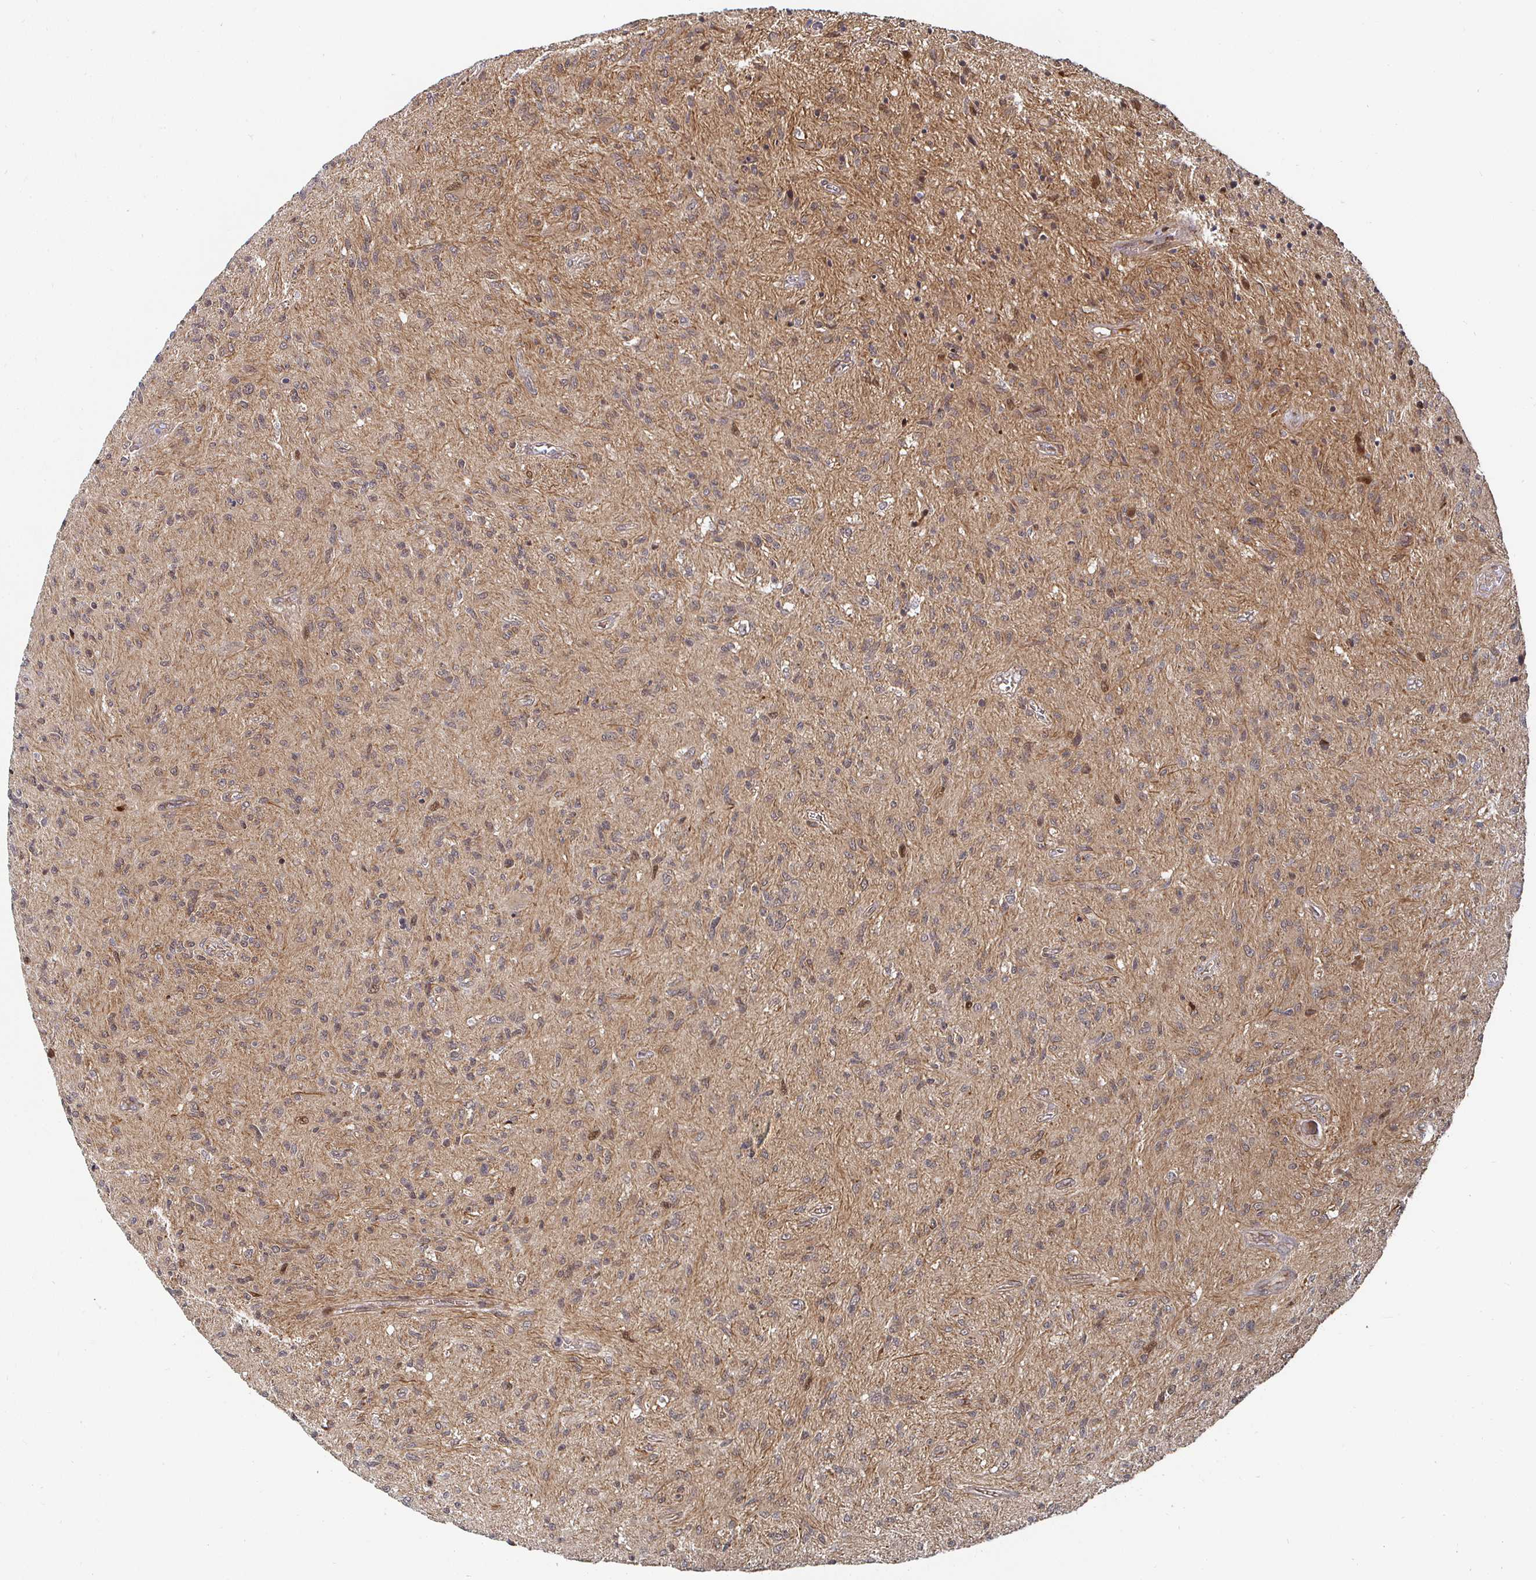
{"staining": {"intensity": "moderate", "quantity": "<25%", "location": "cytoplasmic/membranous"}, "tissue": "glioma", "cell_type": "Tumor cells", "image_type": "cancer", "snomed": [{"axis": "morphology", "description": "Glioma, malignant, High grade"}, {"axis": "topography", "description": "Brain"}], "caption": "Tumor cells show low levels of moderate cytoplasmic/membranous positivity in approximately <25% of cells in malignant glioma (high-grade).", "gene": "TBKBP1", "patient": {"sex": "male", "age": 54}}